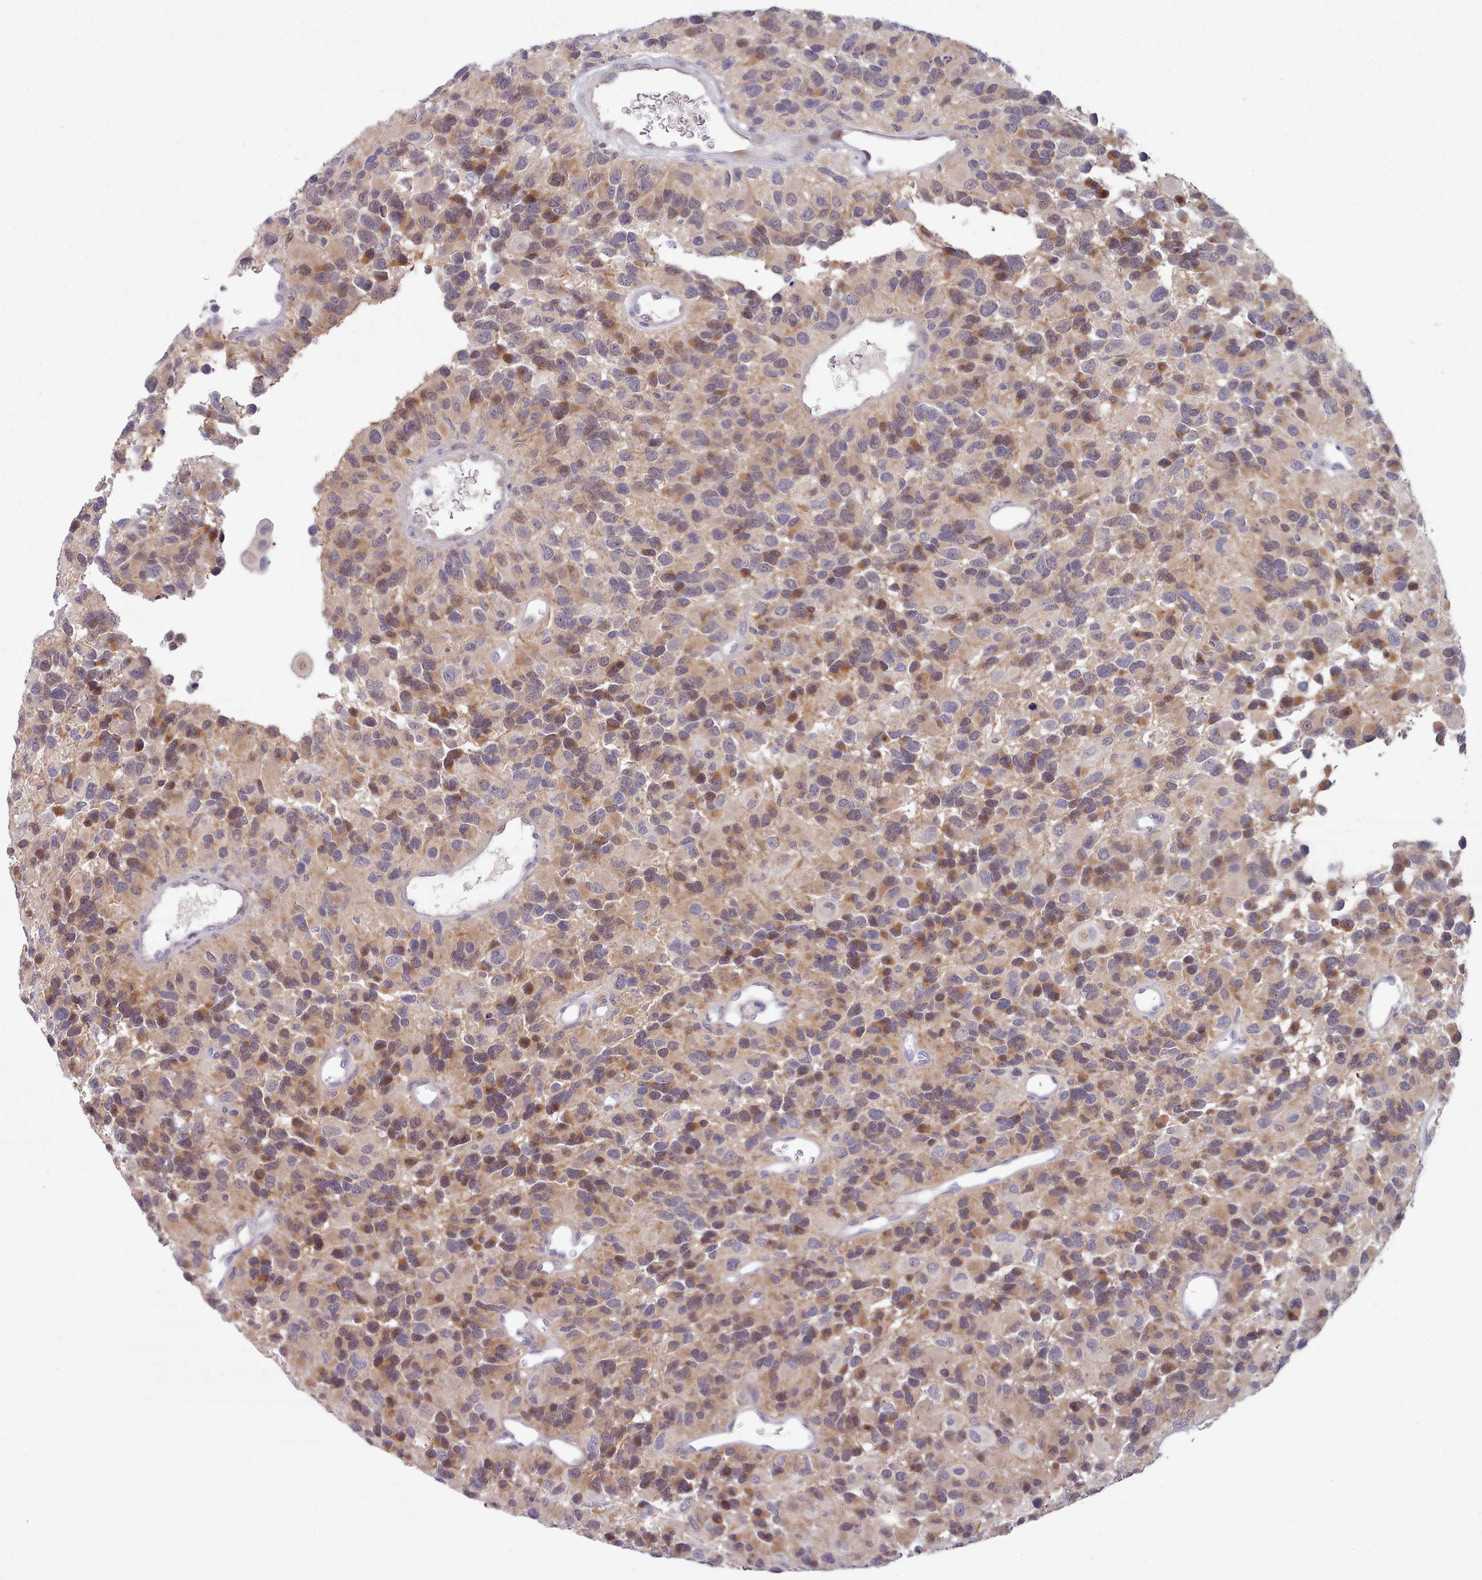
{"staining": {"intensity": "moderate", "quantity": "25%-75%", "location": "cytoplasmic/membranous"}, "tissue": "glioma", "cell_type": "Tumor cells", "image_type": "cancer", "snomed": [{"axis": "morphology", "description": "Glioma, malignant, High grade"}, {"axis": "topography", "description": "Brain"}], "caption": "This is an image of IHC staining of glioma, which shows moderate staining in the cytoplasmic/membranous of tumor cells.", "gene": "CLNS1A", "patient": {"sex": "male", "age": 77}}